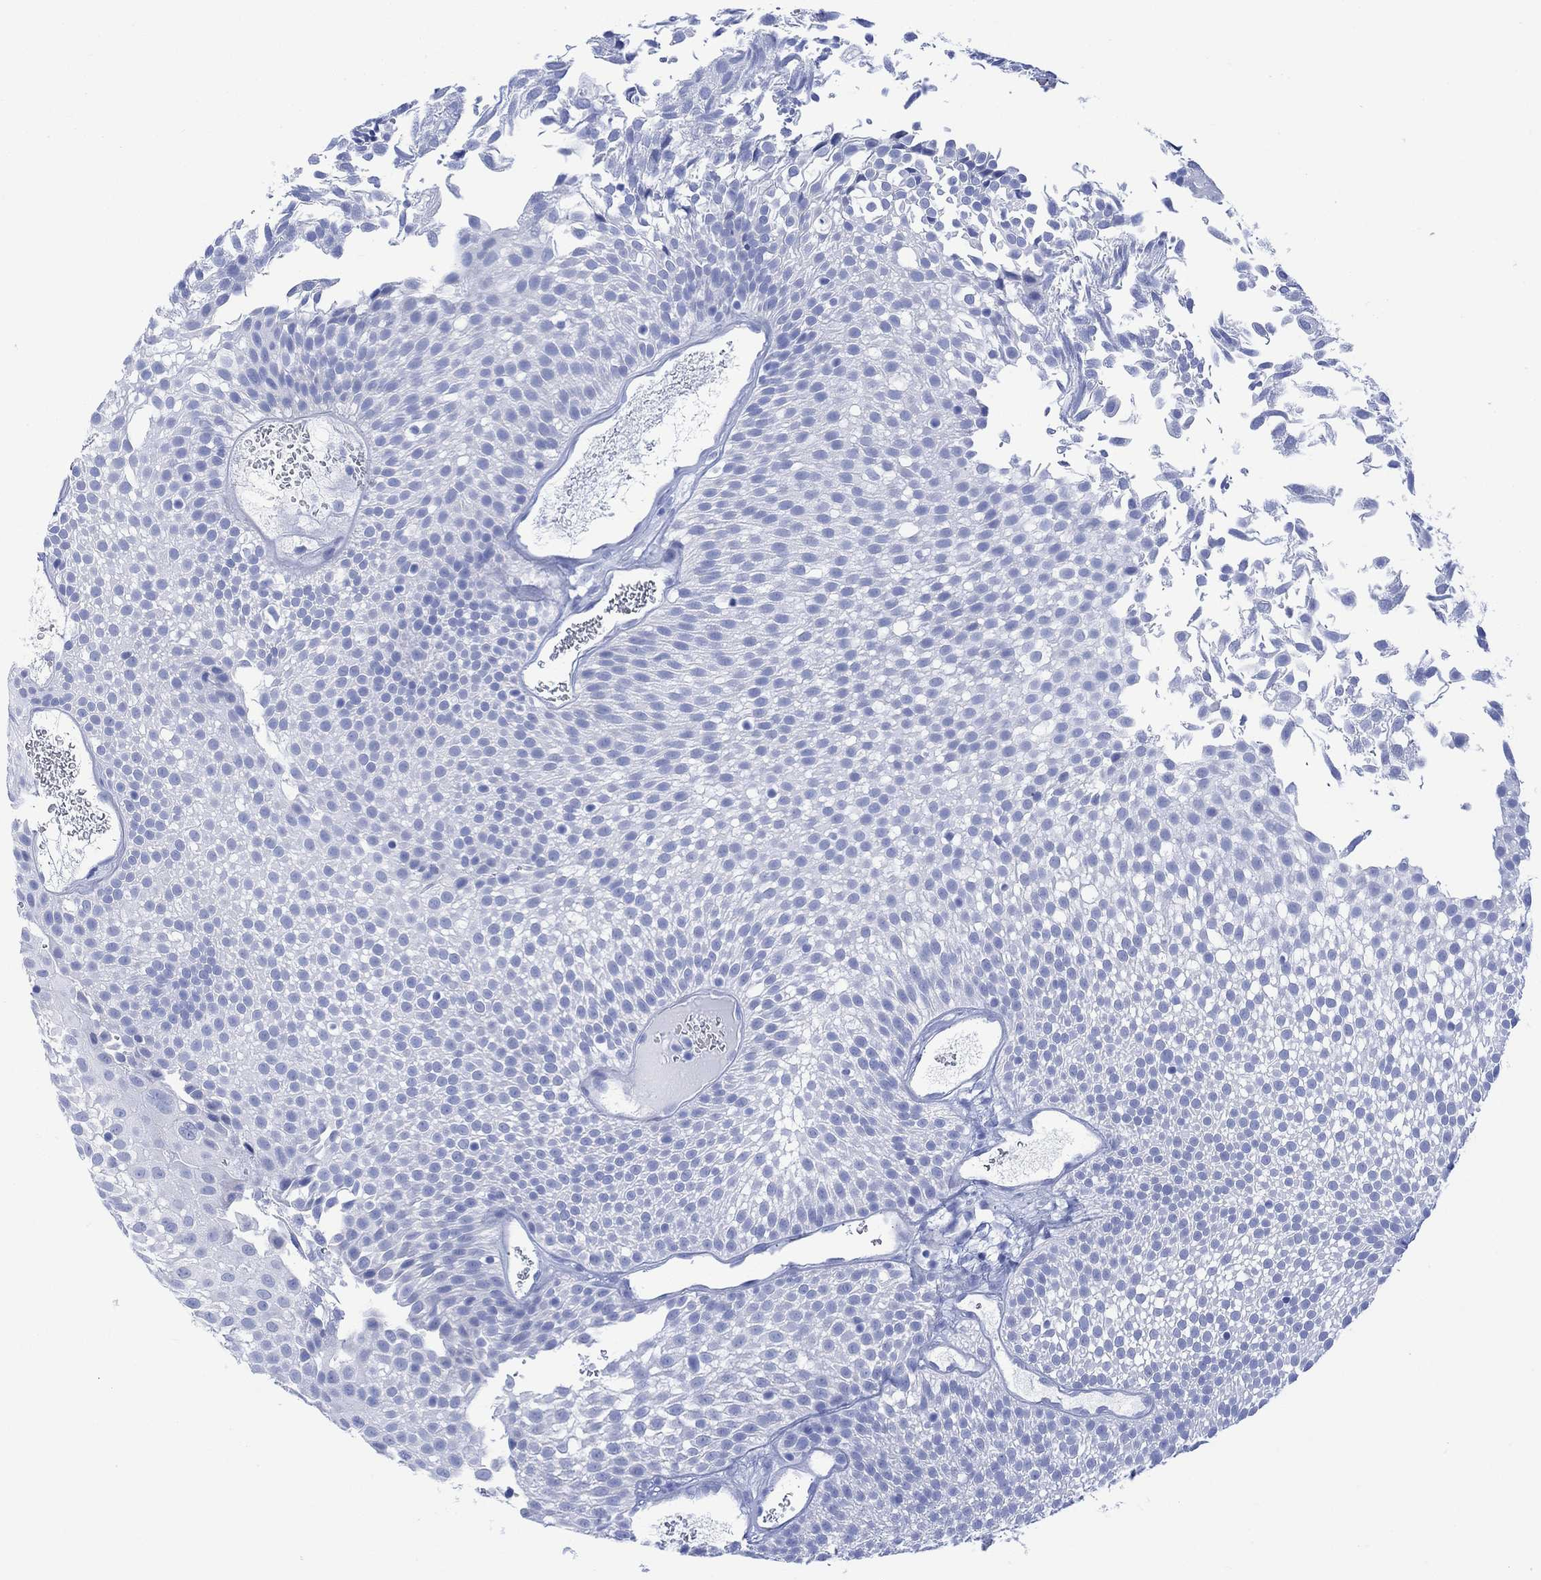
{"staining": {"intensity": "negative", "quantity": "none", "location": "none"}, "tissue": "urothelial cancer", "cell_type": "Tumor cells", "image_type": "cancer", "snomed": [{"axis": "morphology", "description": "Urothelial carcinoma, Low grade"}, {"axis": "topography", "description": "Urinary bladder"}], "caption": "IHC image of human urothelial cancer stained for a protein (brown), which reveals no positivity in tumor cells. The staining was performed using DAB (3,3'-diaminobenzidine) to visualize the protein expression in brown, while the nuclei were stained in blue with hematoxylin (Magnification: 20x).", "gene": "CELF4", "patient": {"sex": "male", "age": 52}}